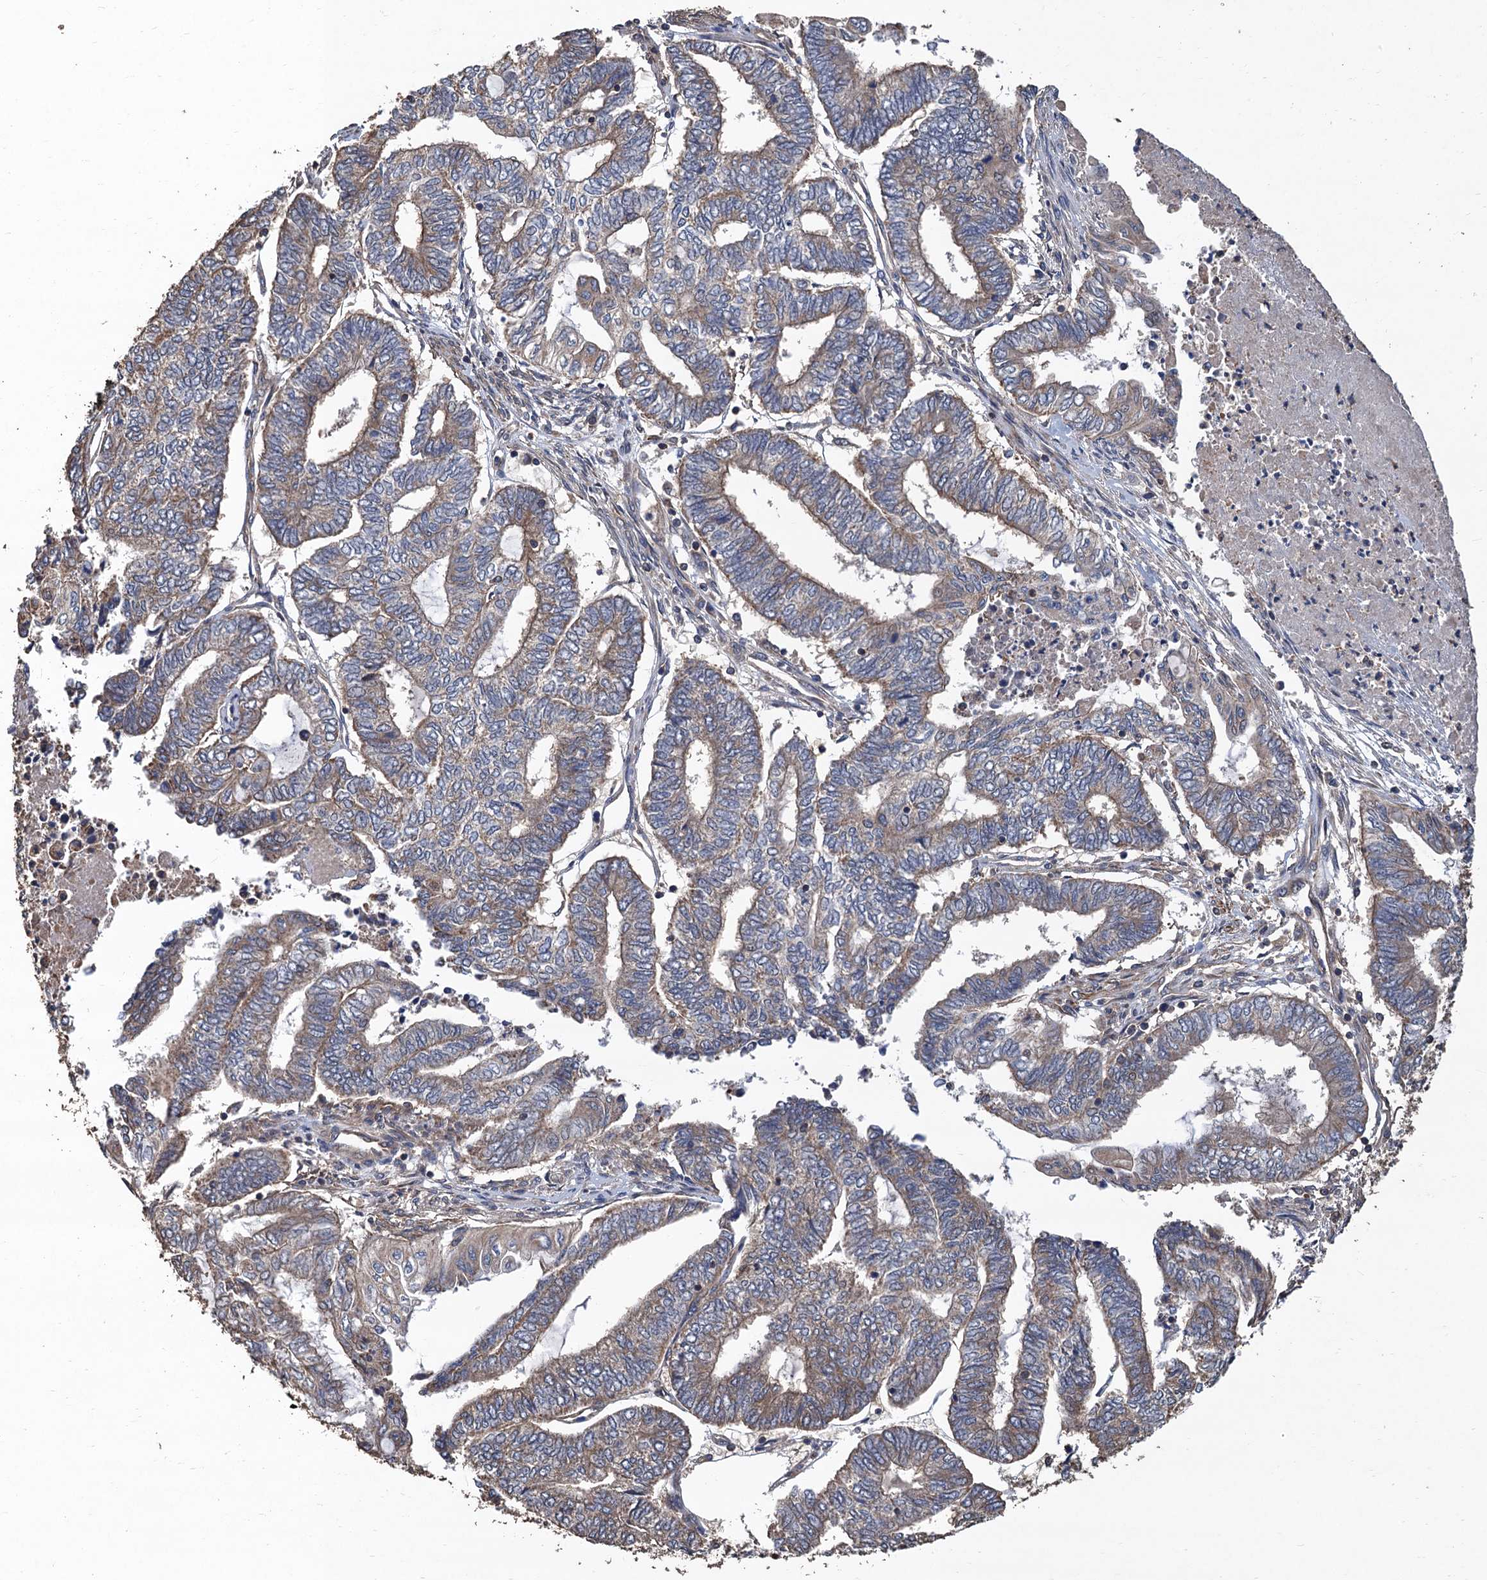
{"staining": {"intensity": "weak", "quantity": "25%-75%", "location": "cytoplasmic/membranous"}, "tissue": "endometrial cancer", "cell_type": "Tumor cells", "image_type": "cancer", "snomed": [{"axis": "morphology", "description": "Adenocarcinoma, NOS"}, {"axis": "topography", "description": "Uterus"}, {"axis": "topography", "description": "Endometrium"}], "caption": "This photomicrograph displays endometrial adenocarcinoma stained with IHC to label a protein in brown. The cytoplasmic/membranous of tumor cells show weak positivity for the protein. Nuclei are counter-stained blue.", "gene": "PPP4R1", "patient": {"sex": "female", "age": 70}}